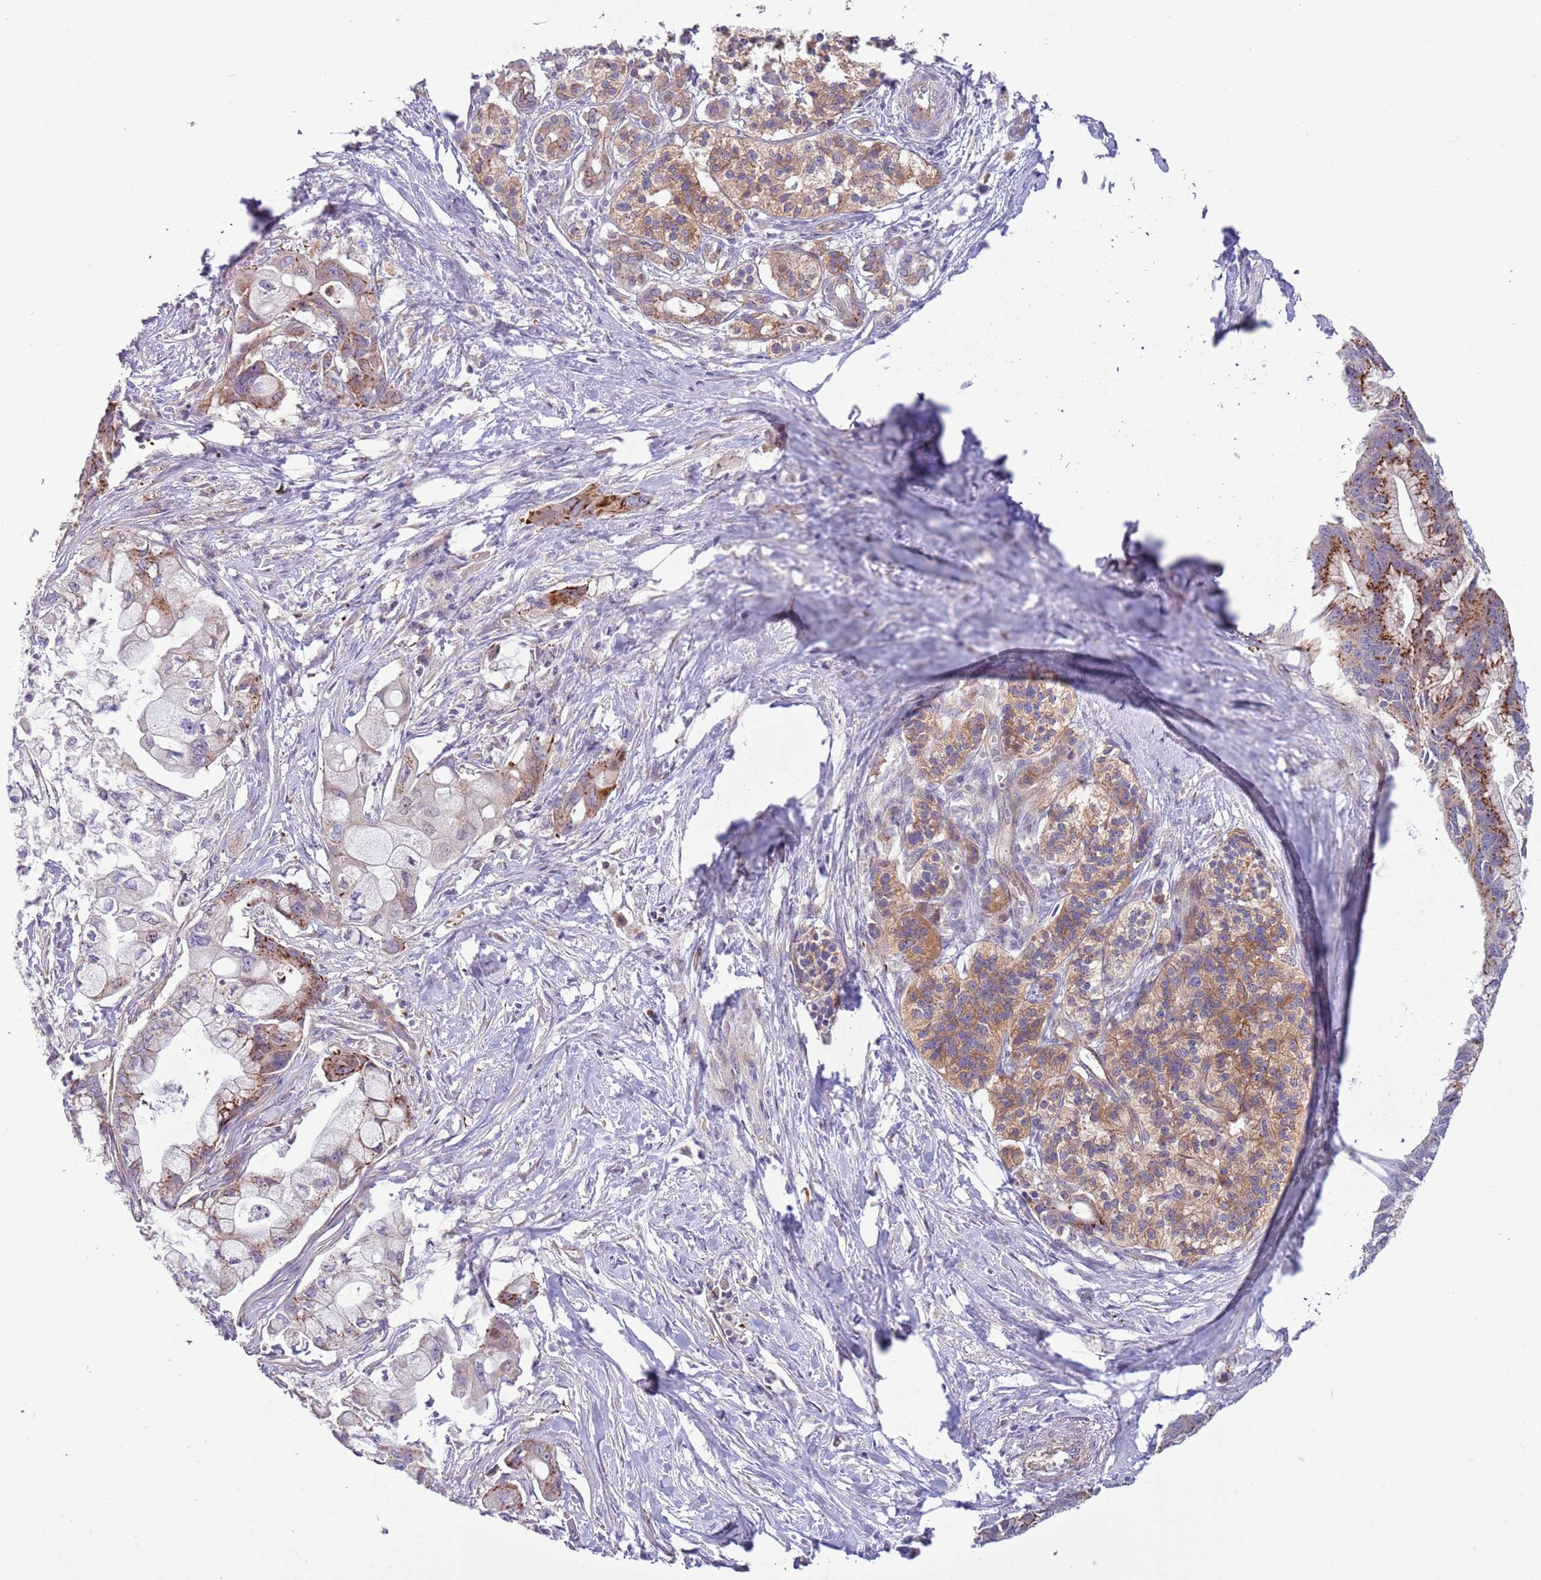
{"staining": {"intensity": "strong", "quantity": "<25%", "location": "cytoplasmic/membranous"}, "tissue": "pancreatic cancer", "cell_type": "Tumor cells", "image_type": "cancer", "snomed": [{"axis": "morphology", "description": "Adenocarcinoma, NOS"}, {"axis": "topography", "description": "Pancreas"}], "caption": "Human adenocarcinoma (pancreatic) stained with a protein marker displays strong staining in tumor cells.", "gene": "ITGB6", "patient": {"sex": "male", "age": 68}}